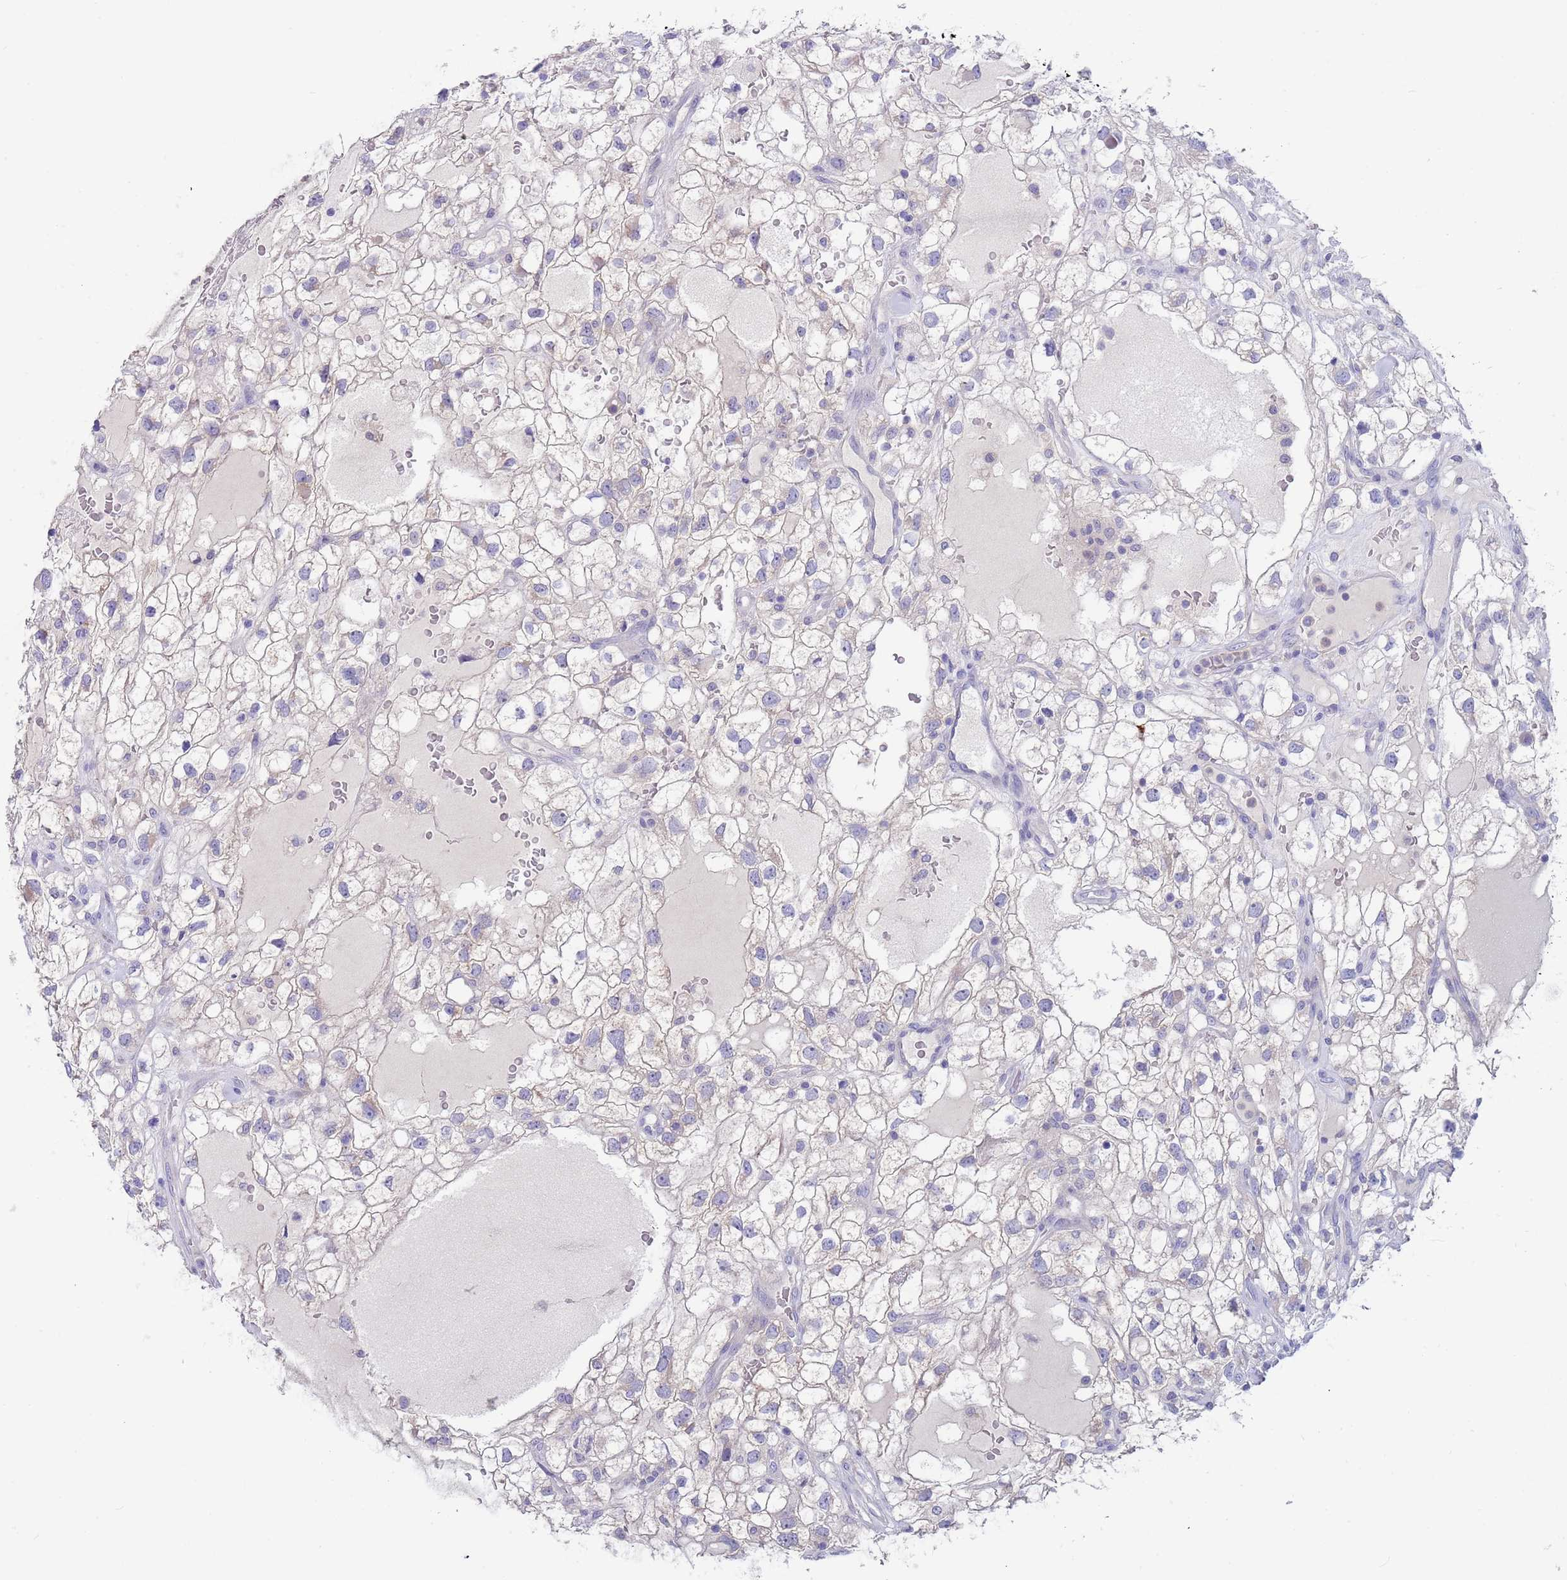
{"staining": {"intensity": "negative", "quantity": "none", "location": "none"}, "tissue": "renal cancer", "cell_type": "Tumor cells", "image_type": "cancer", "snomed": [{"axis": "morphology", "description": "Adenocarcinoma, NOS"}, {"axis": "topography", "description": "Kidney"}], "caption": "Protein analysis of adenocarcinoma (renal) reveals no significant positivity in tumor cells.", "gene": "TYW1", "patient": {"sex": "male", "age": 59}}